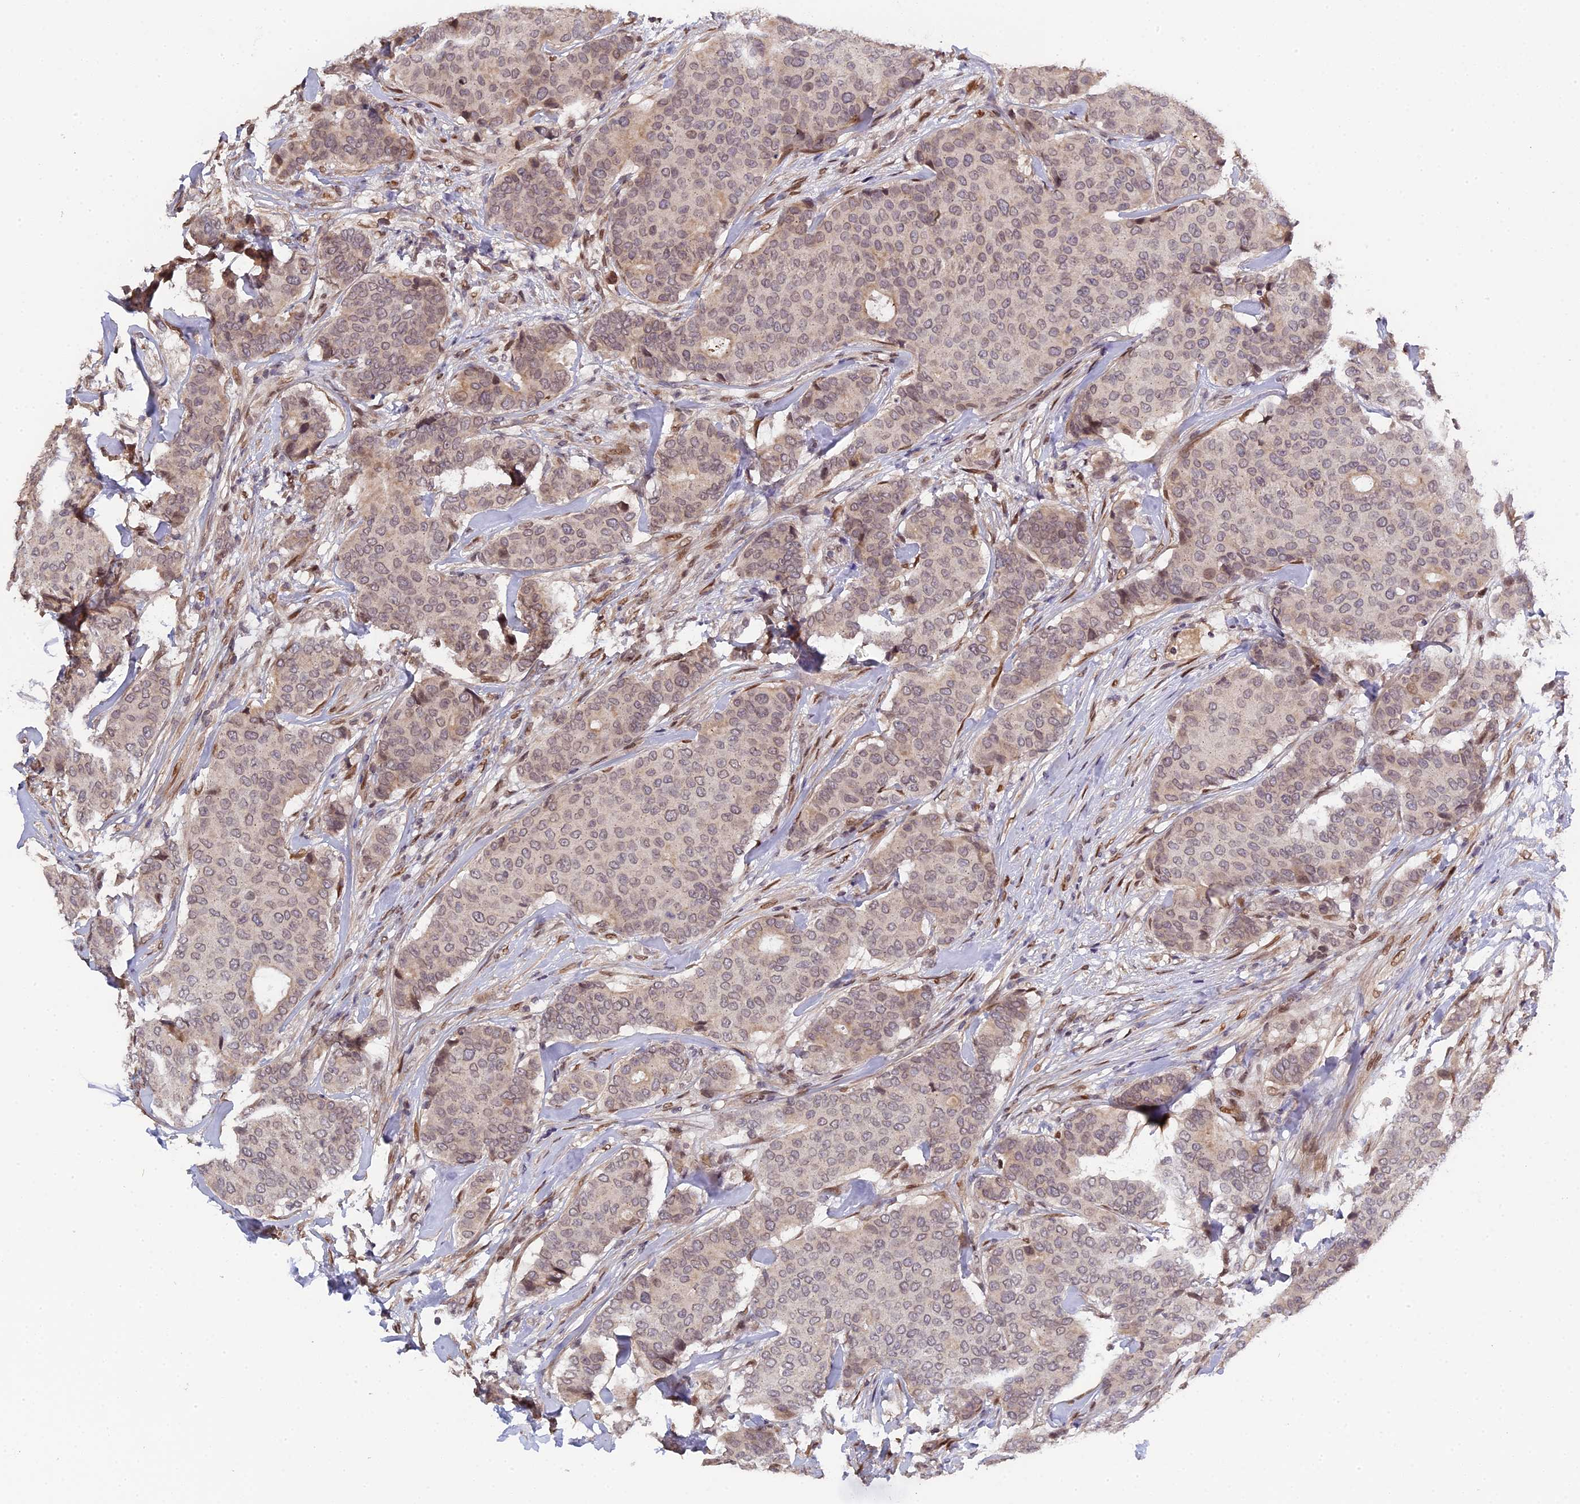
{"staining": {"intensity": "weak", "quantity": "25%-75%", "location": "cytoplasmic/membranous,nuclear"}, "tissue": "breast cancer", "cell_type": "Tumor cells", "image_type": "cancer", "snomed": [{"axis": "morphology", "description": "Duct carcinoma"}, {"axis": "topography", "description": "Breast"}], "caption": "A brown stain shows weak cytoplasmic/membranous and nuclear expression of a protein in human breast invasive ductal carcinoma tumor cells.", "gene": "PYGO1", "patient": {"sex": "female", "age": 75}}